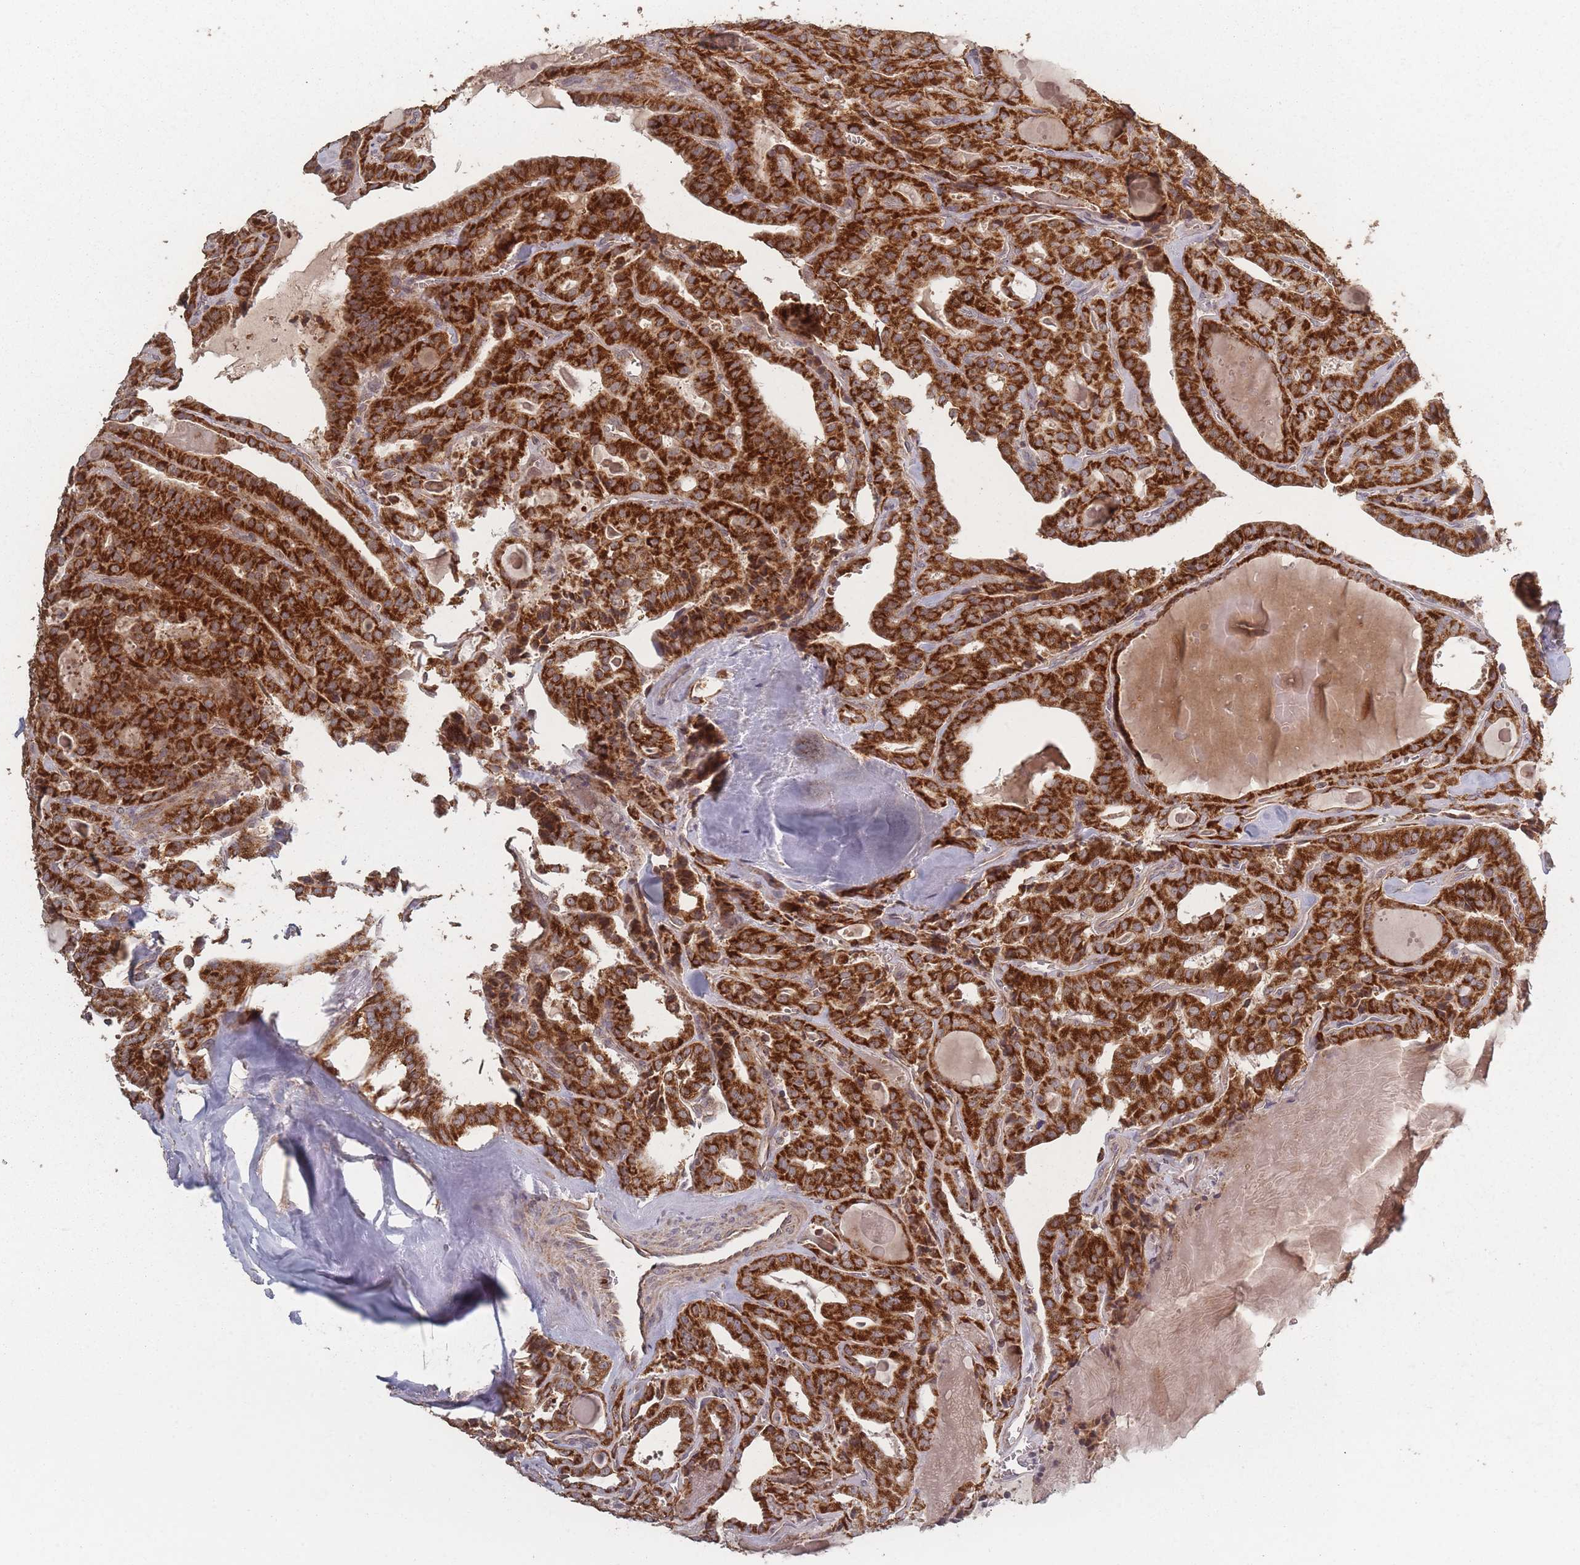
{"staining": {"intensity": "strong", "quantity": ">75%", "location": "cytoplasmic/membranous"}, "tissue": "thyroid cancer", "cell_type": "Tumor cells", "image_type": "cancer", "snomed": [{"axis": "morphology", "description": "Papillary adenocarcinoma, NOS"}, {"axis": "topography", "description": "Thyroid gland"}], "caption": "About >75% of tumor cells in human papillary adenocarcinoma (thyroid) show strong cytoplasmic/membranous protein staining as visualized by brown immunohistochemical staining.", "gene": "LYRM7", "patient": {"sex": "male", "age": 52}}